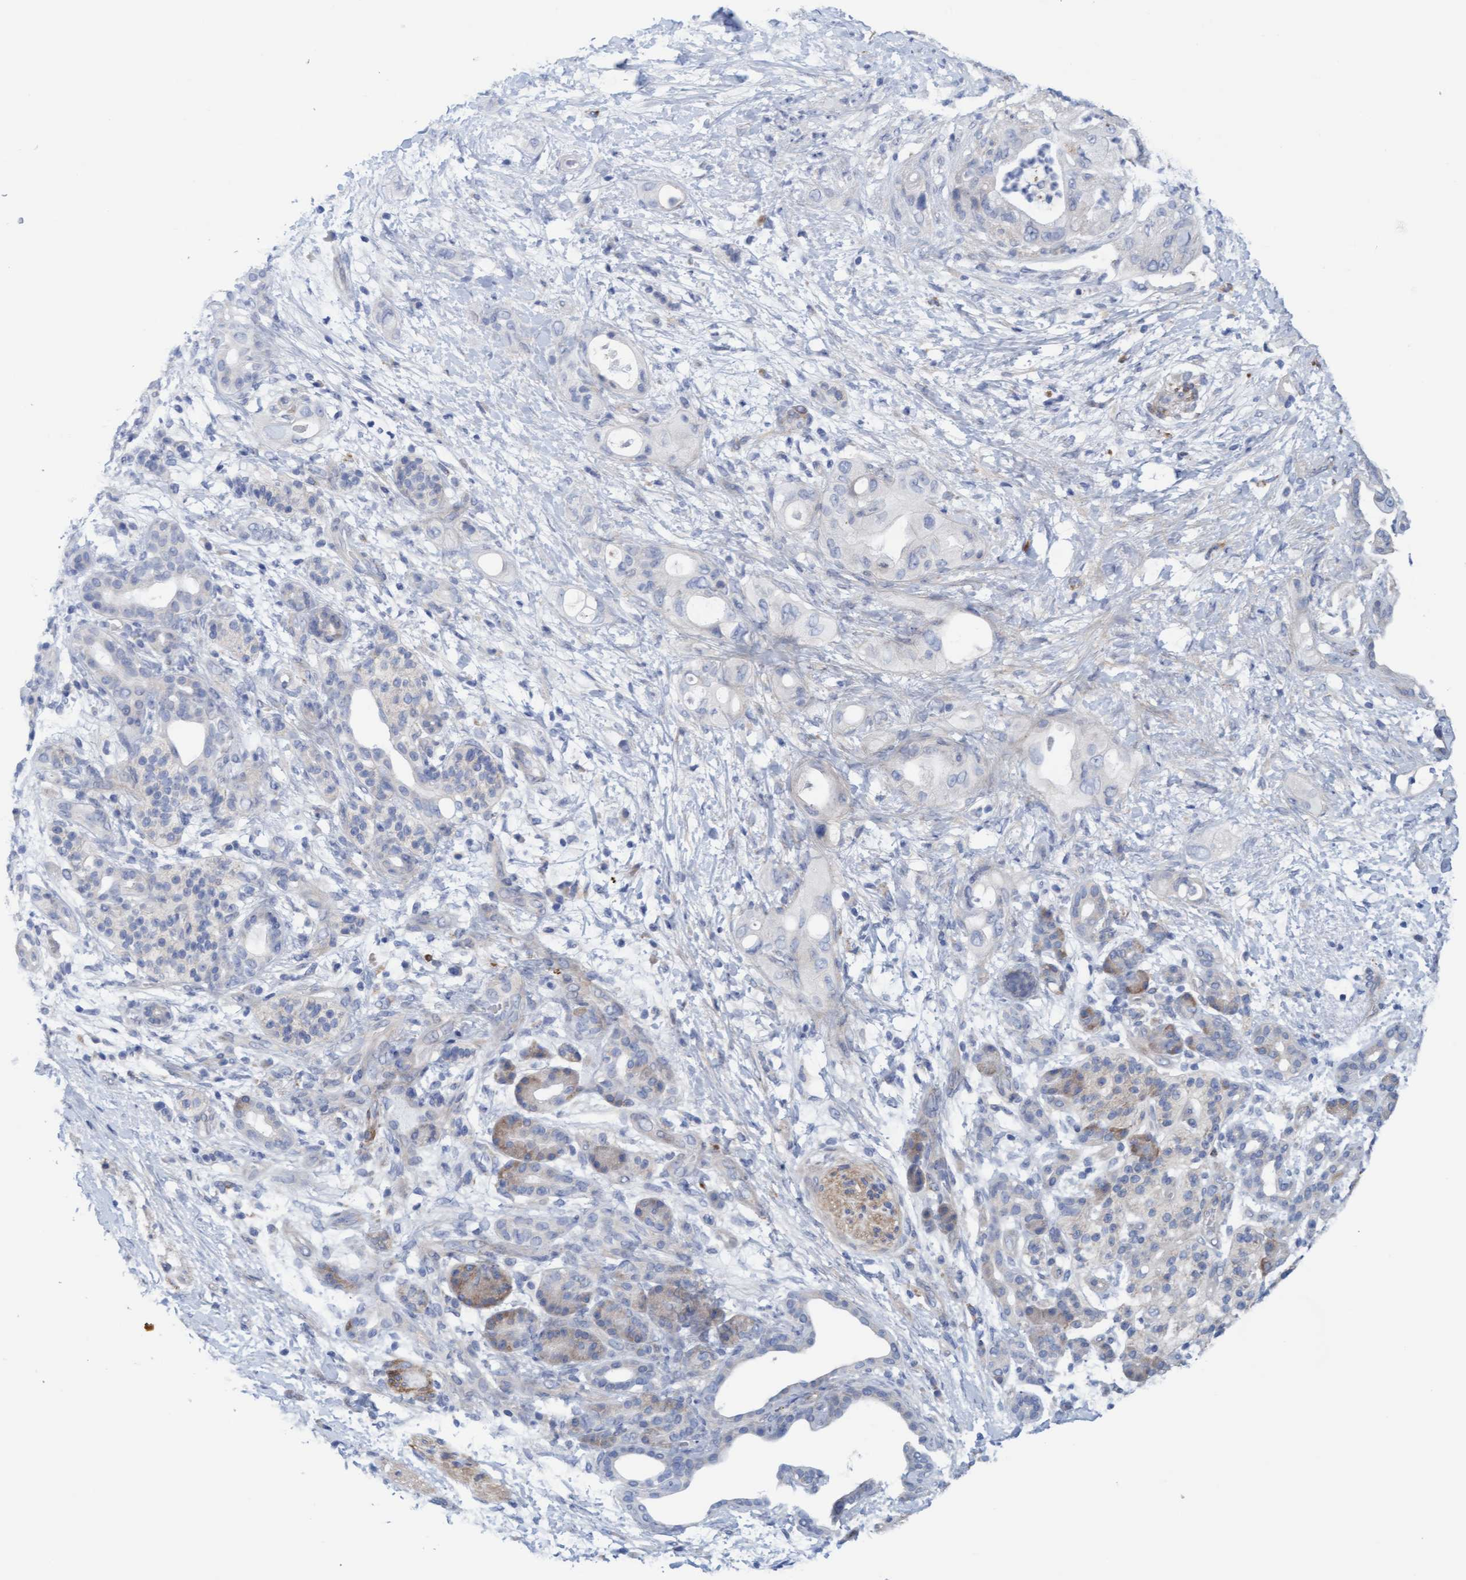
{"staining": {"intensity": "negative", "quantity": "none", "location": "none"}, "tissue": "pancreatic cancer", "cell_type": "Tumor cells", "image_type": "cancer", "snomed": [{"axis": "morphology", "description": "Adenocarcinoma, NOS"}, {"axis": "topography", "description": "Pancreas"}], "caption": "Human pancreatic cancer stained for a protein using immunohistochemistry (IHC) reveals no expression in tumor cells.", "gene": "CDK5RAP3", "patient": {"sex": "male", "age": 59}}